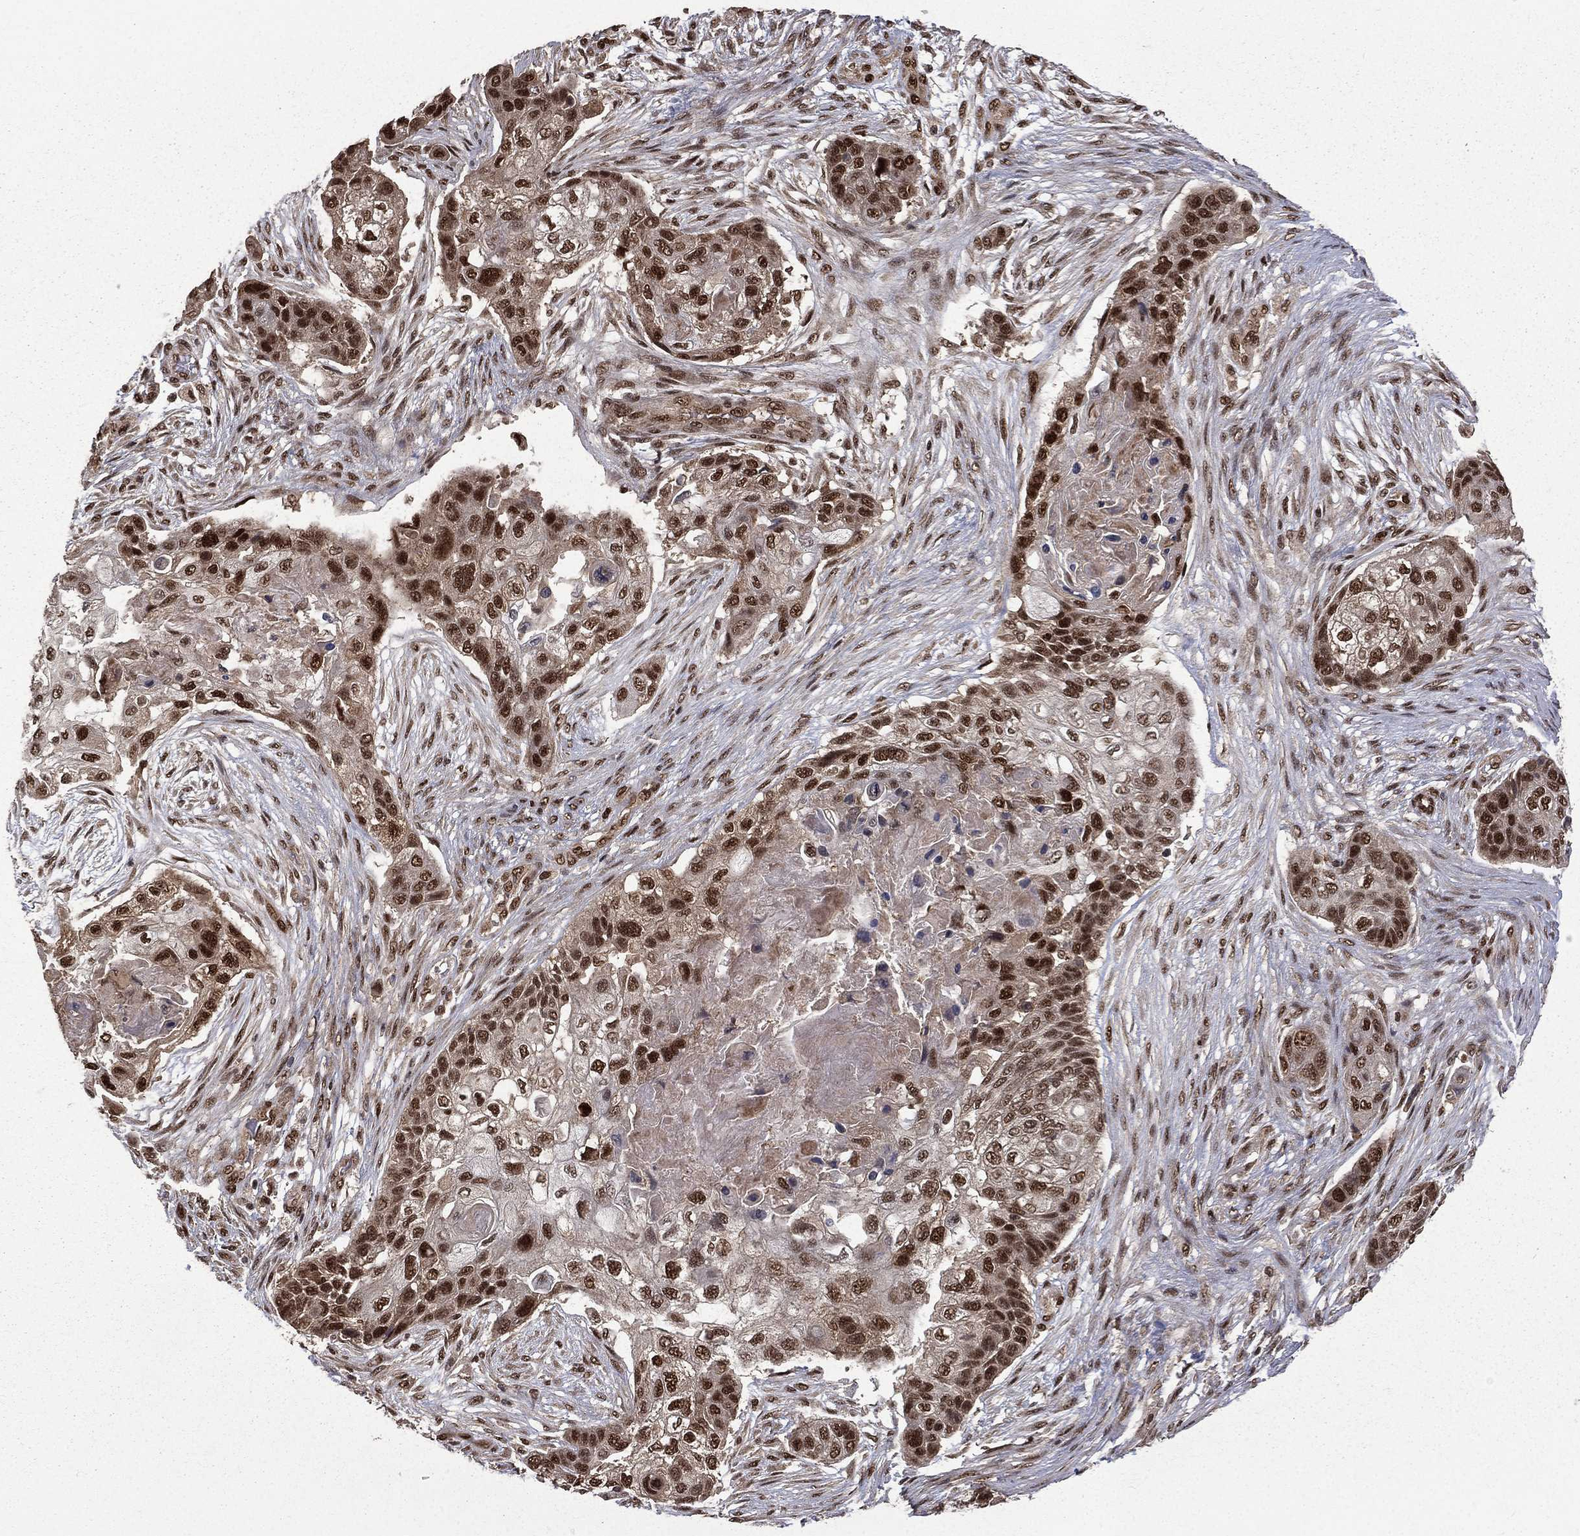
{"staining": {"intensity": "strong", "quantity": "25%-75%", "location": "nuclear"}, "tissue": "lung cancer", "cell_type": "Tumor cells", "image_type": "cancer", "snomed": [{"axis": "morphology", "description": "Squamous cell carcinoma, NOS"}, {"axis": "topography", "description": "Lung"}], "caption": "A brown stain highlights strong nuclear staining of a protein in lung cancer (squamous cell carcinoma) tumor cells.", "gene": "JMJD6", "patient": {"sex": "male", "age": 69}}